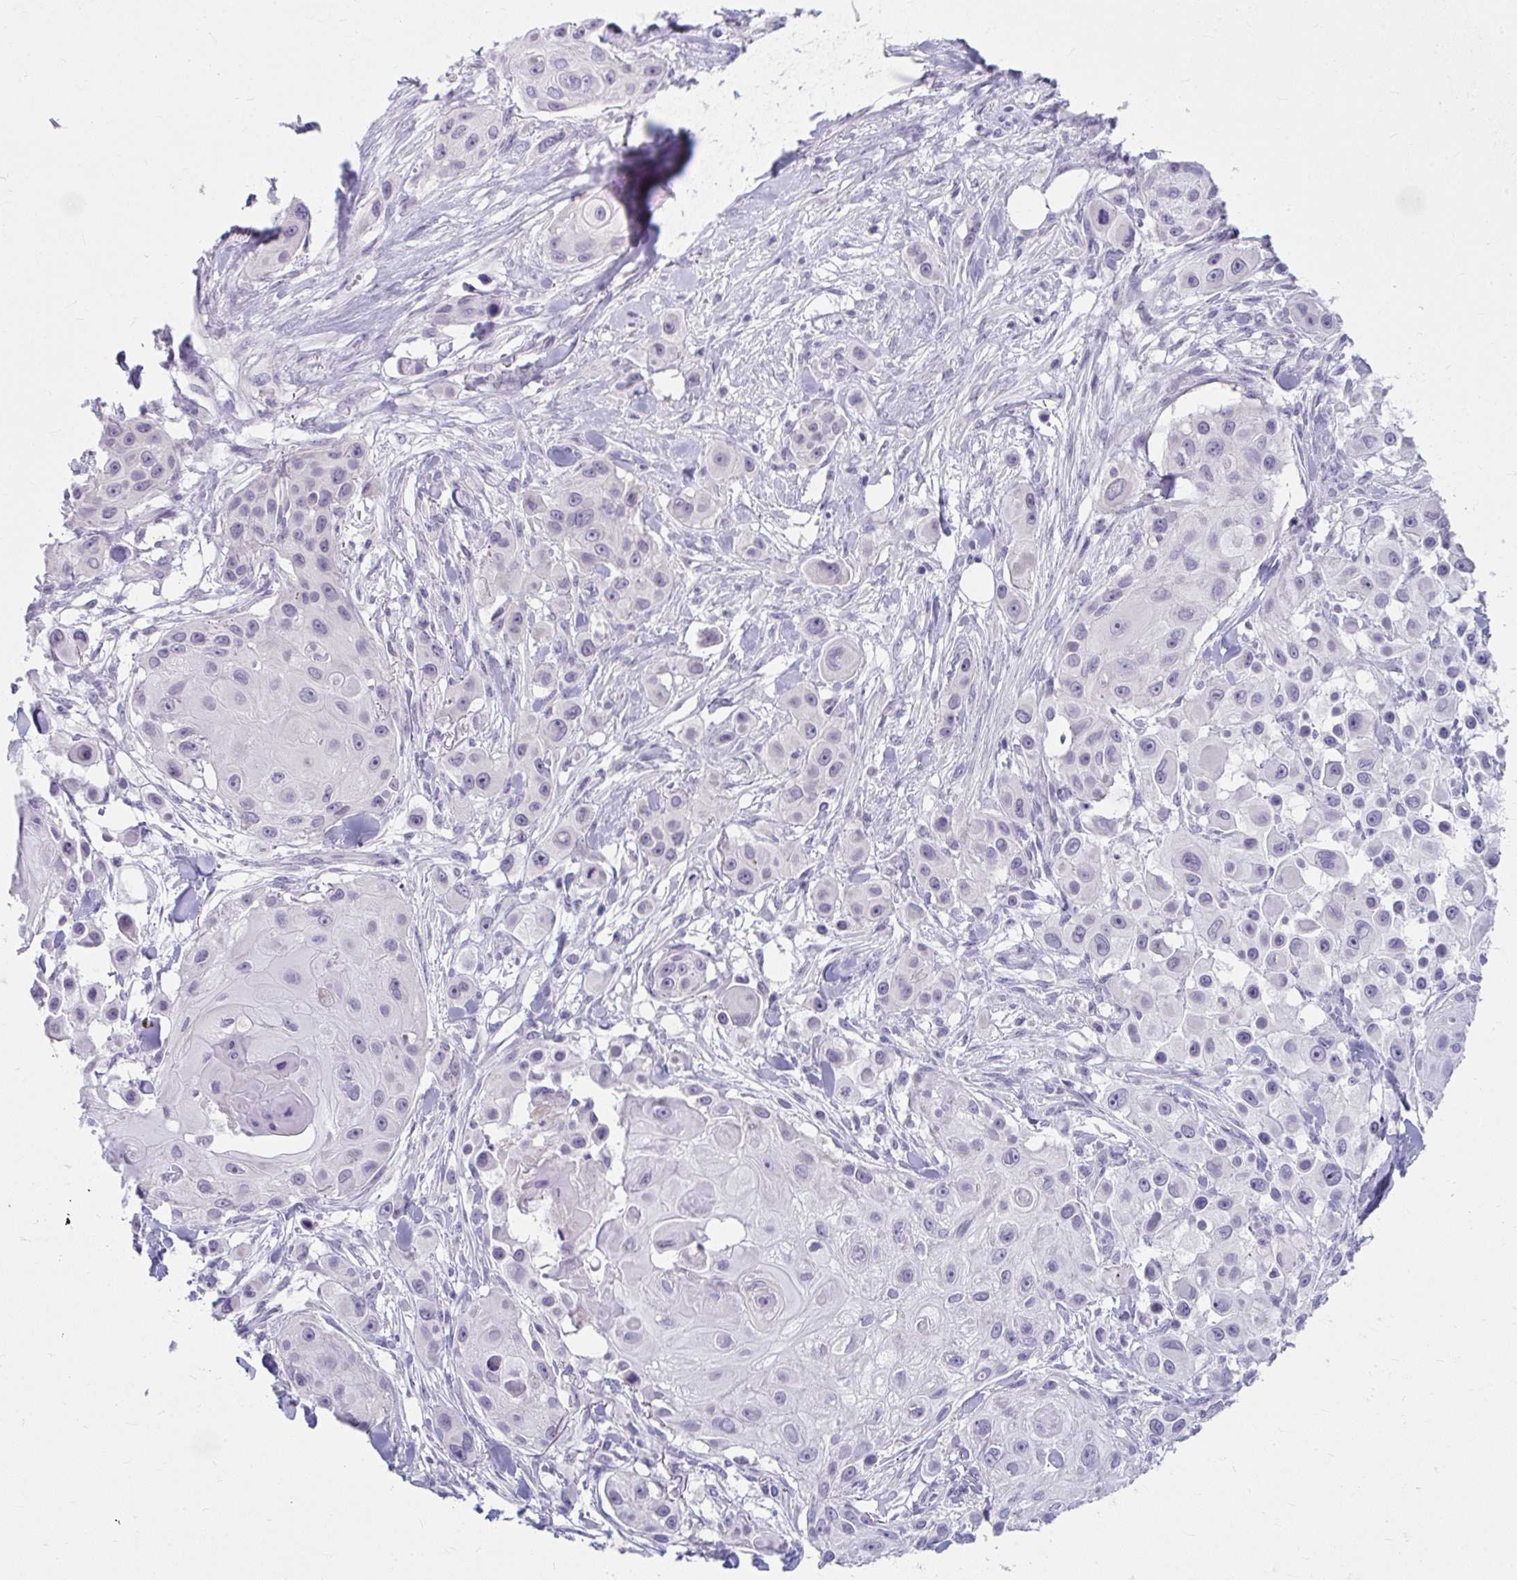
{"staining": {"intensity": "negative", "quantity": "none", "location": "none"}, "tissue": "skin cancer", "cell_type": "Tumor cells", "image_type": "cancer", "snomed": [{"axis": "morphology", "description": "Squamous cell carcinoma, NOS"}, {"axis": "topography", "description": "Skin"}], "caption": "Photomicrograph shows no protein staining in tumor cells of skin squamous cell carcinoma tissue. The staining is performed using DAB brown chromogen with nuclei counter-stained in using hematoxylin.", "gene": "UGT3A2", "patient": {"sex": "male", "age": 63}}